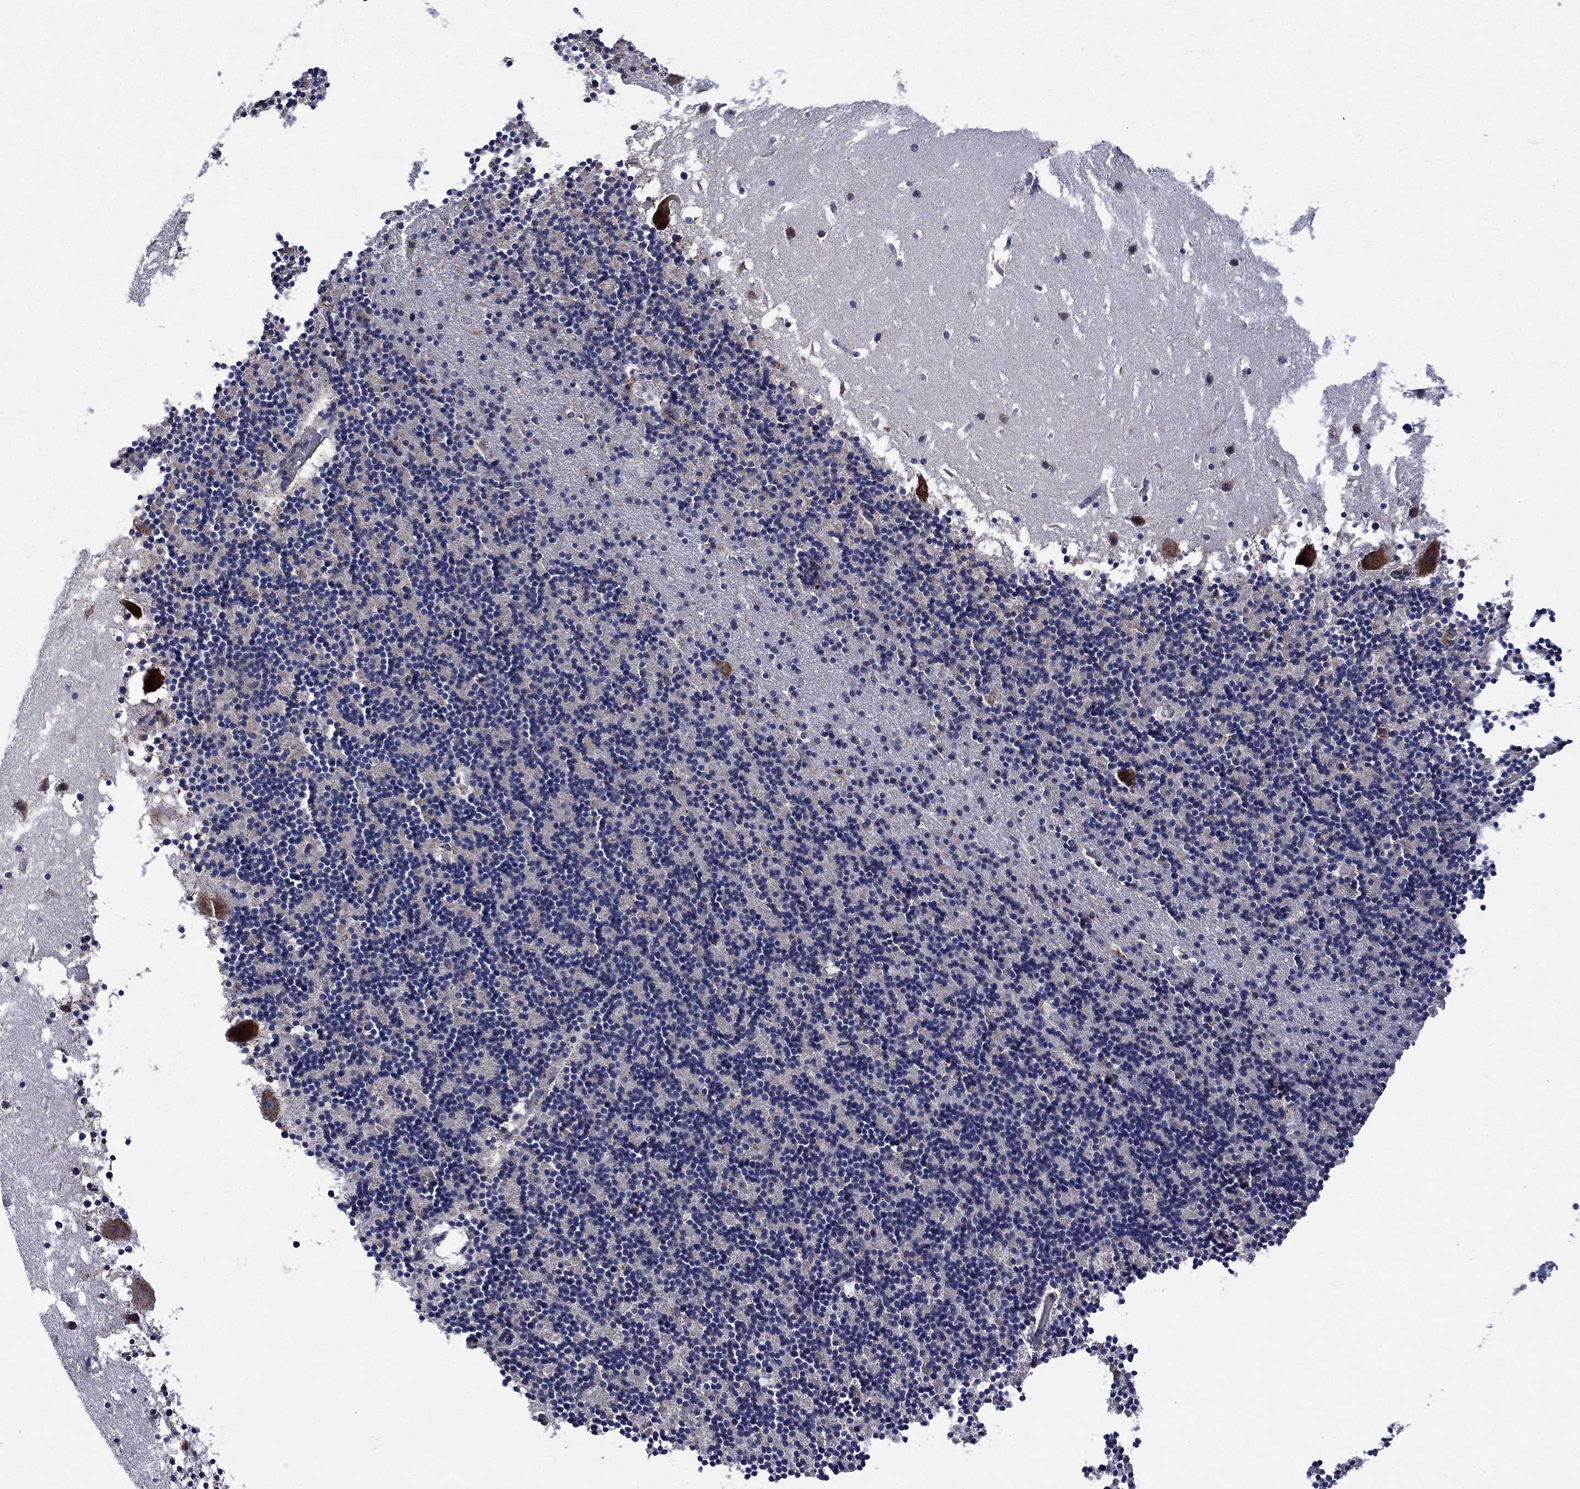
{"staining": {"intensity": "negative", "quantity": "none", "location": "none"}, "tissue": "cerebellum", "cell_type": "Cells in granular layer", "image_type": "normal", "snomed": [{"axis": "morphology", "description": "Normal tissue, NOS"}, {"axis": "topography", "description": "Cerebellum"}], "caption": "IHC of unremarkable human cerebellum reveals no positivity in cells in granular layer.", "gene": "RPLP0", "patient": {"sex": "male", "age": 37}}